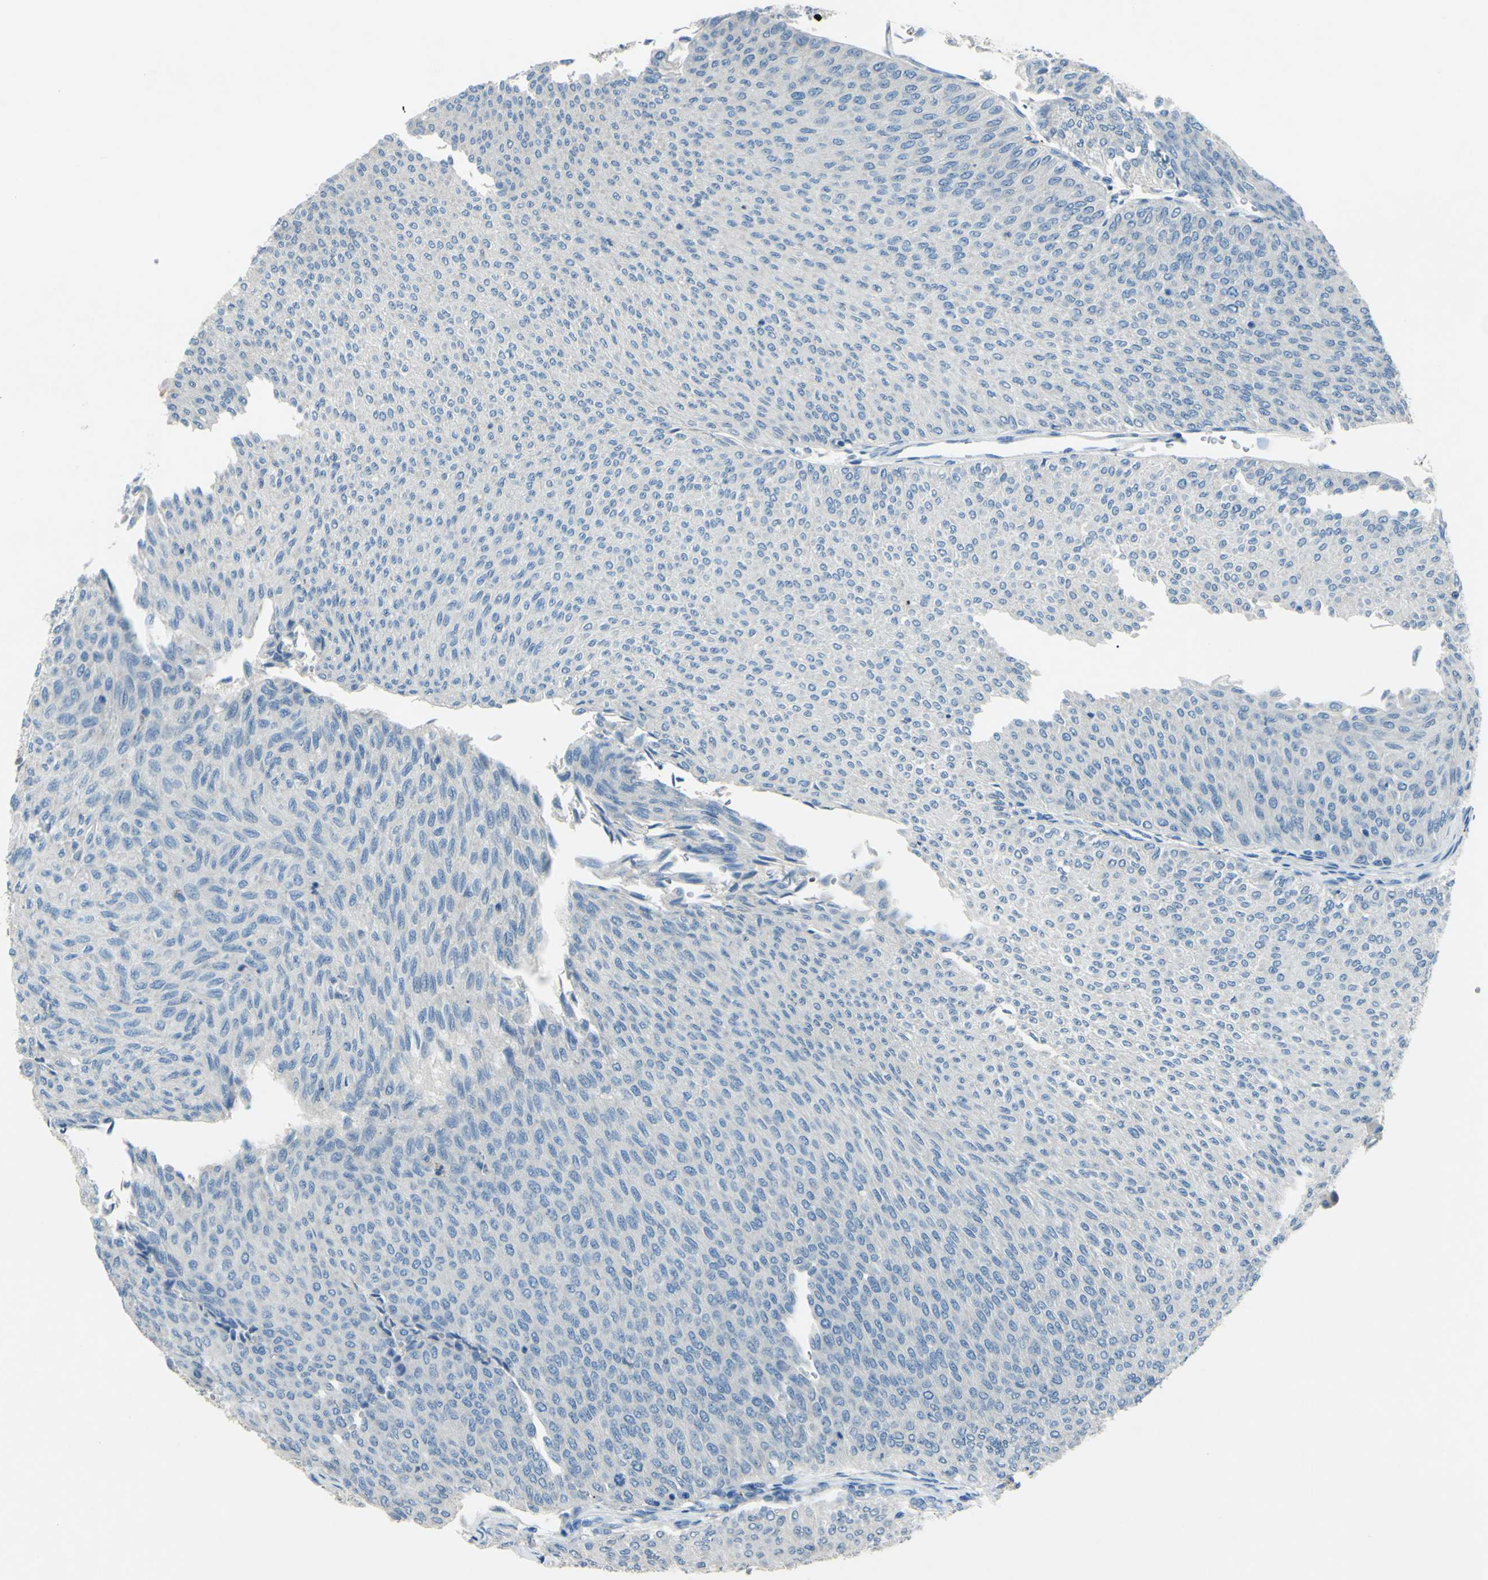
{"staining": {"intensity": "negative", "quantity": "none", "location": "none"}, "tissue": "urothelial cancer", "cell_type": "Tumor cells", "image_type": "cancer", "snomed": [{"axis": "morphology", "description": "Urothelial carcinoma, Low grade"}, {"axis": "topography", "description": "Urinary bladder"}], "caption": "DAB (3,3'-diaminobenzidine) immunohistochemical staining of human urothelial carcinoma (low-grade) reveals no significant expression in tumor cells.", "gene": "CDH10", "patient": {"sex": "male", "age": 78}}